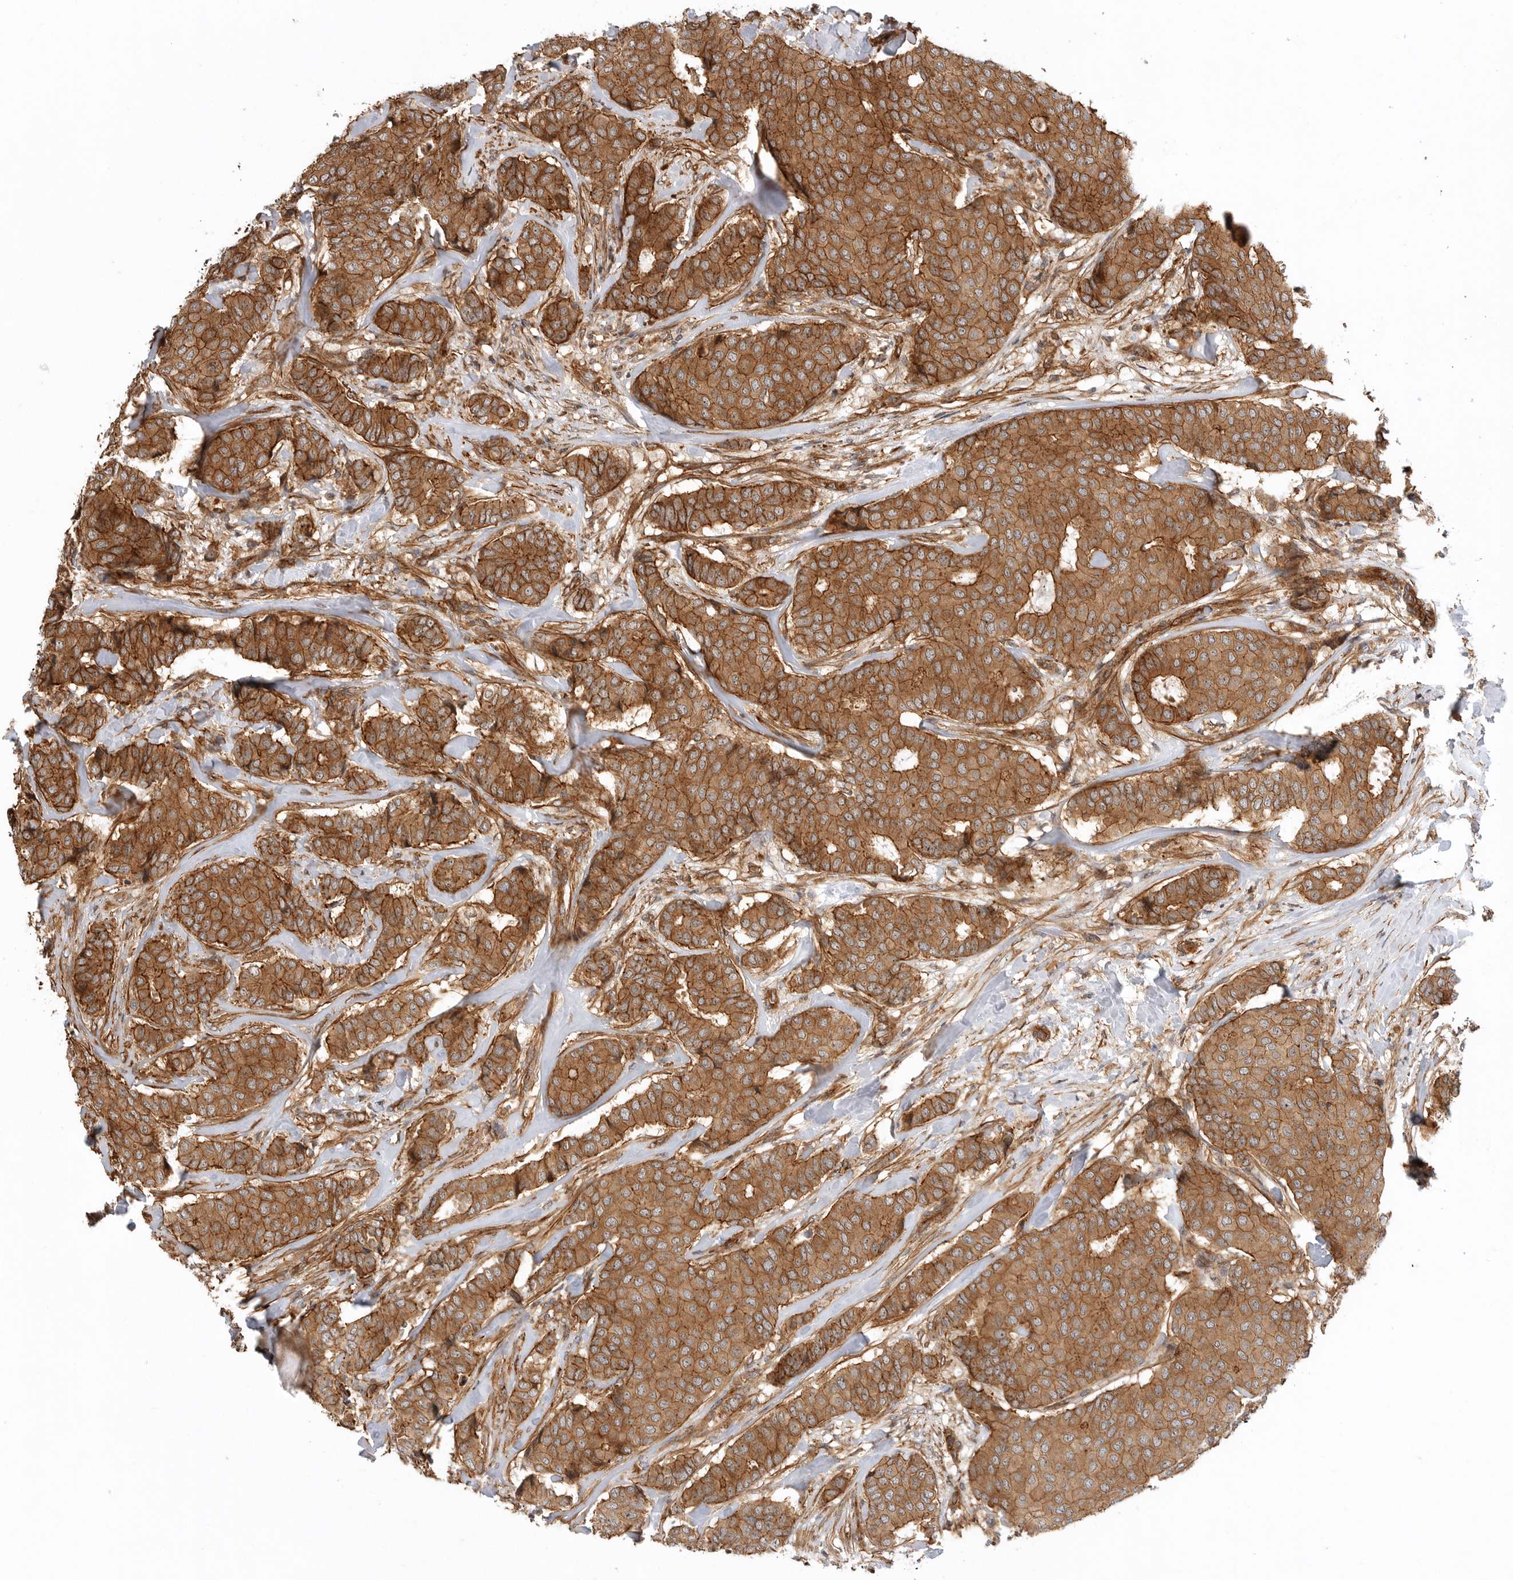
{"staining": {"intensity": "strong", "quantity": ">75%", "location": "cytoplasmic/membranous"}, "tissue": "breast cancer", "cell_type": "Tumor cells", "image_type": "cancer", "snomed": [{"axis": "morphology", "description": "Duct carcinoma"}, {"axis": "topography", "description": "Breast"}], "caption": "Protein staining reveals strong cytoplasmic/membranous positivity in about >75% of tumor cells in breast invasive ductal carcinoma.", "gene": "GPATCH2", "patient": {"sex": "female", "age": 75}}